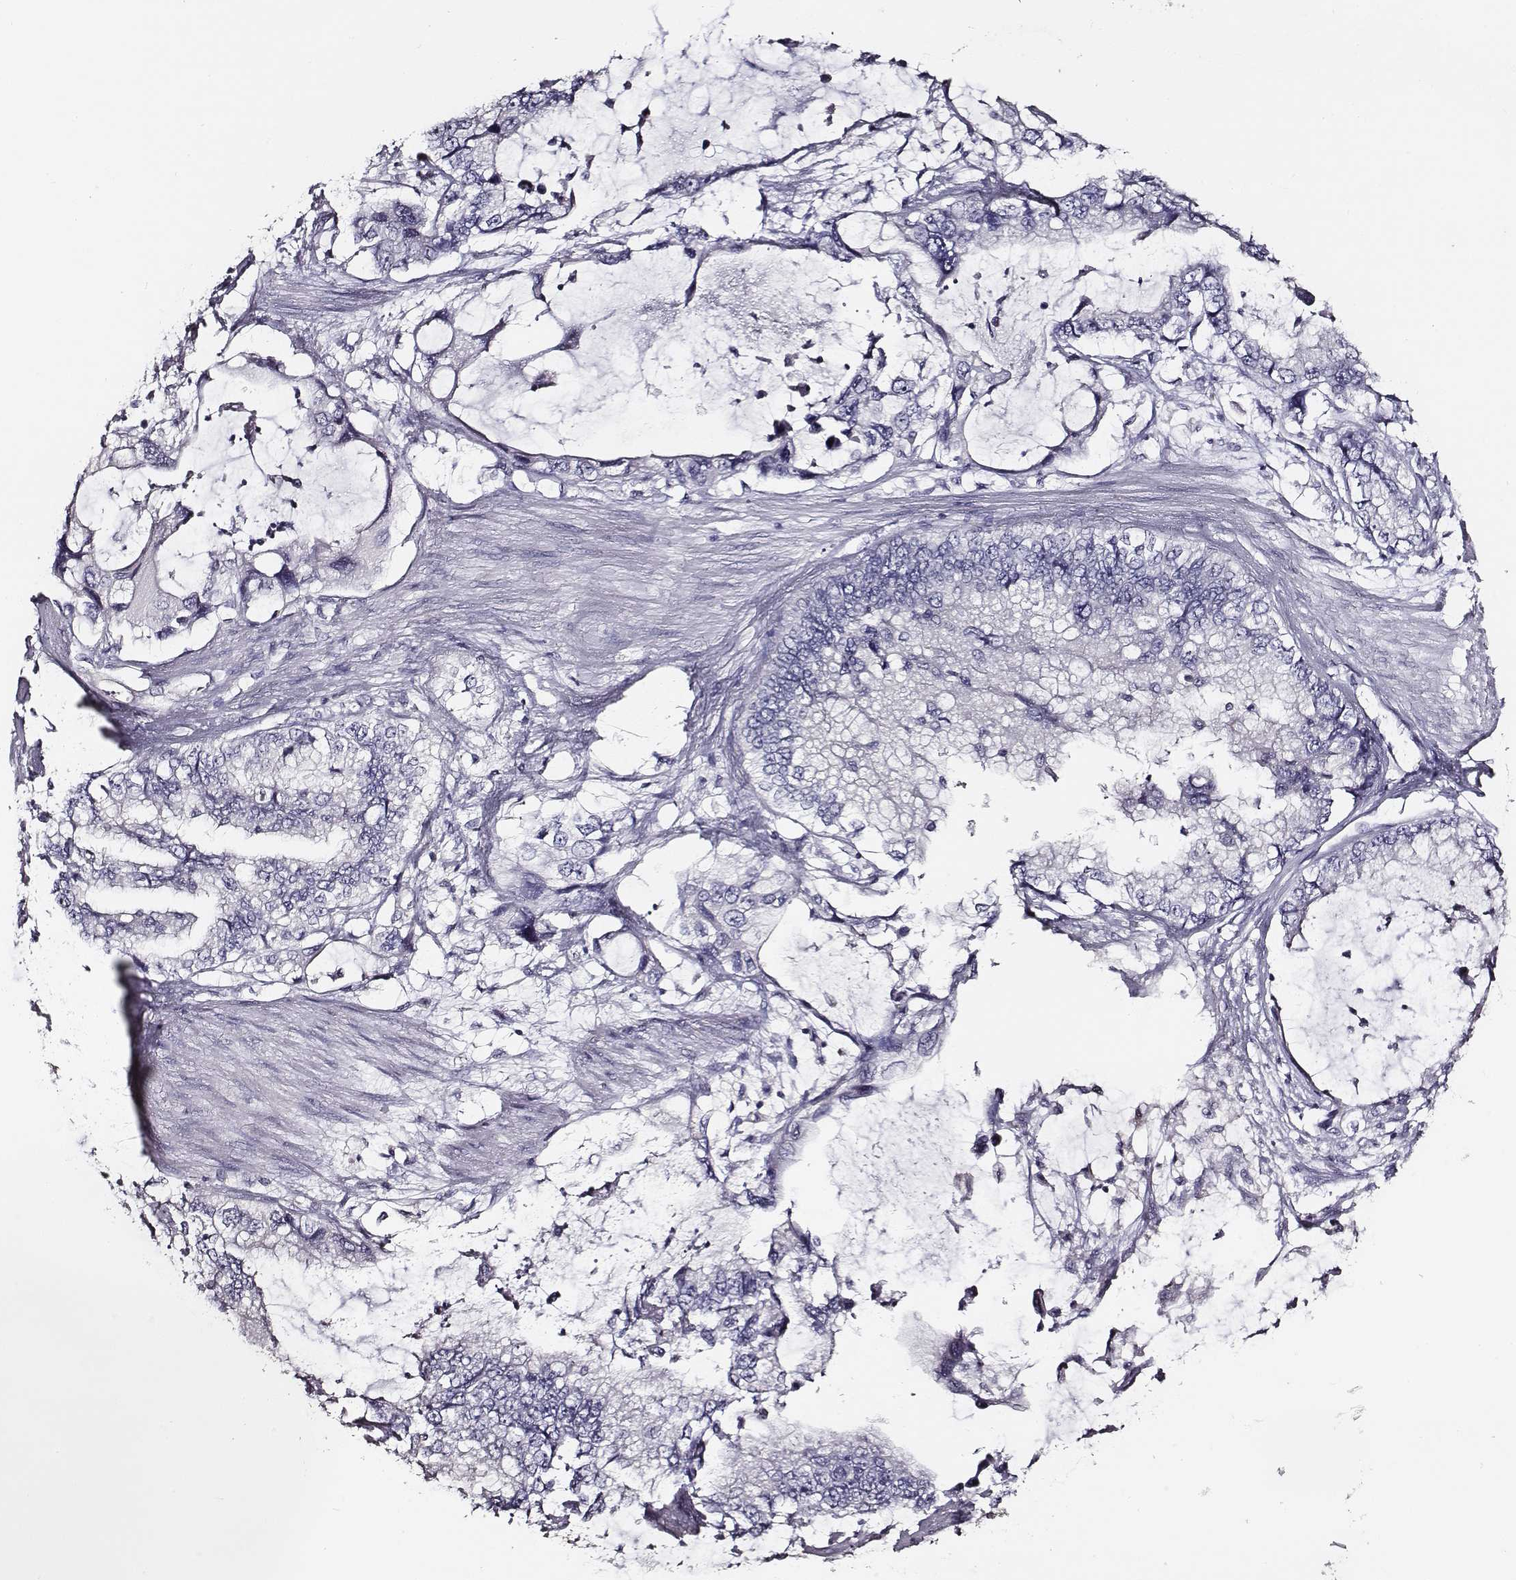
{"staining": {"intensity": "negative", "quantity": "none", "location": "none"}, "tissue": "stomach cancer", "cell_type": "Tumor cells", "image_type": "cancer", "snomed": [{"axis": "morphology", "description": "Adenocarcinoma, NOS"}, {"axis": "topography", "description": "Pancreas"}, {"axis": "topography", "description": "Stomach, upper"}, {"axis": "topography", "description": "Stomach"}], "caption": "Protein analysis of stomach adenocarcinoma shows no significant expression in tumor cells.", "gene": "AADAT", "patient": {"sex": "male", "age": 77}}